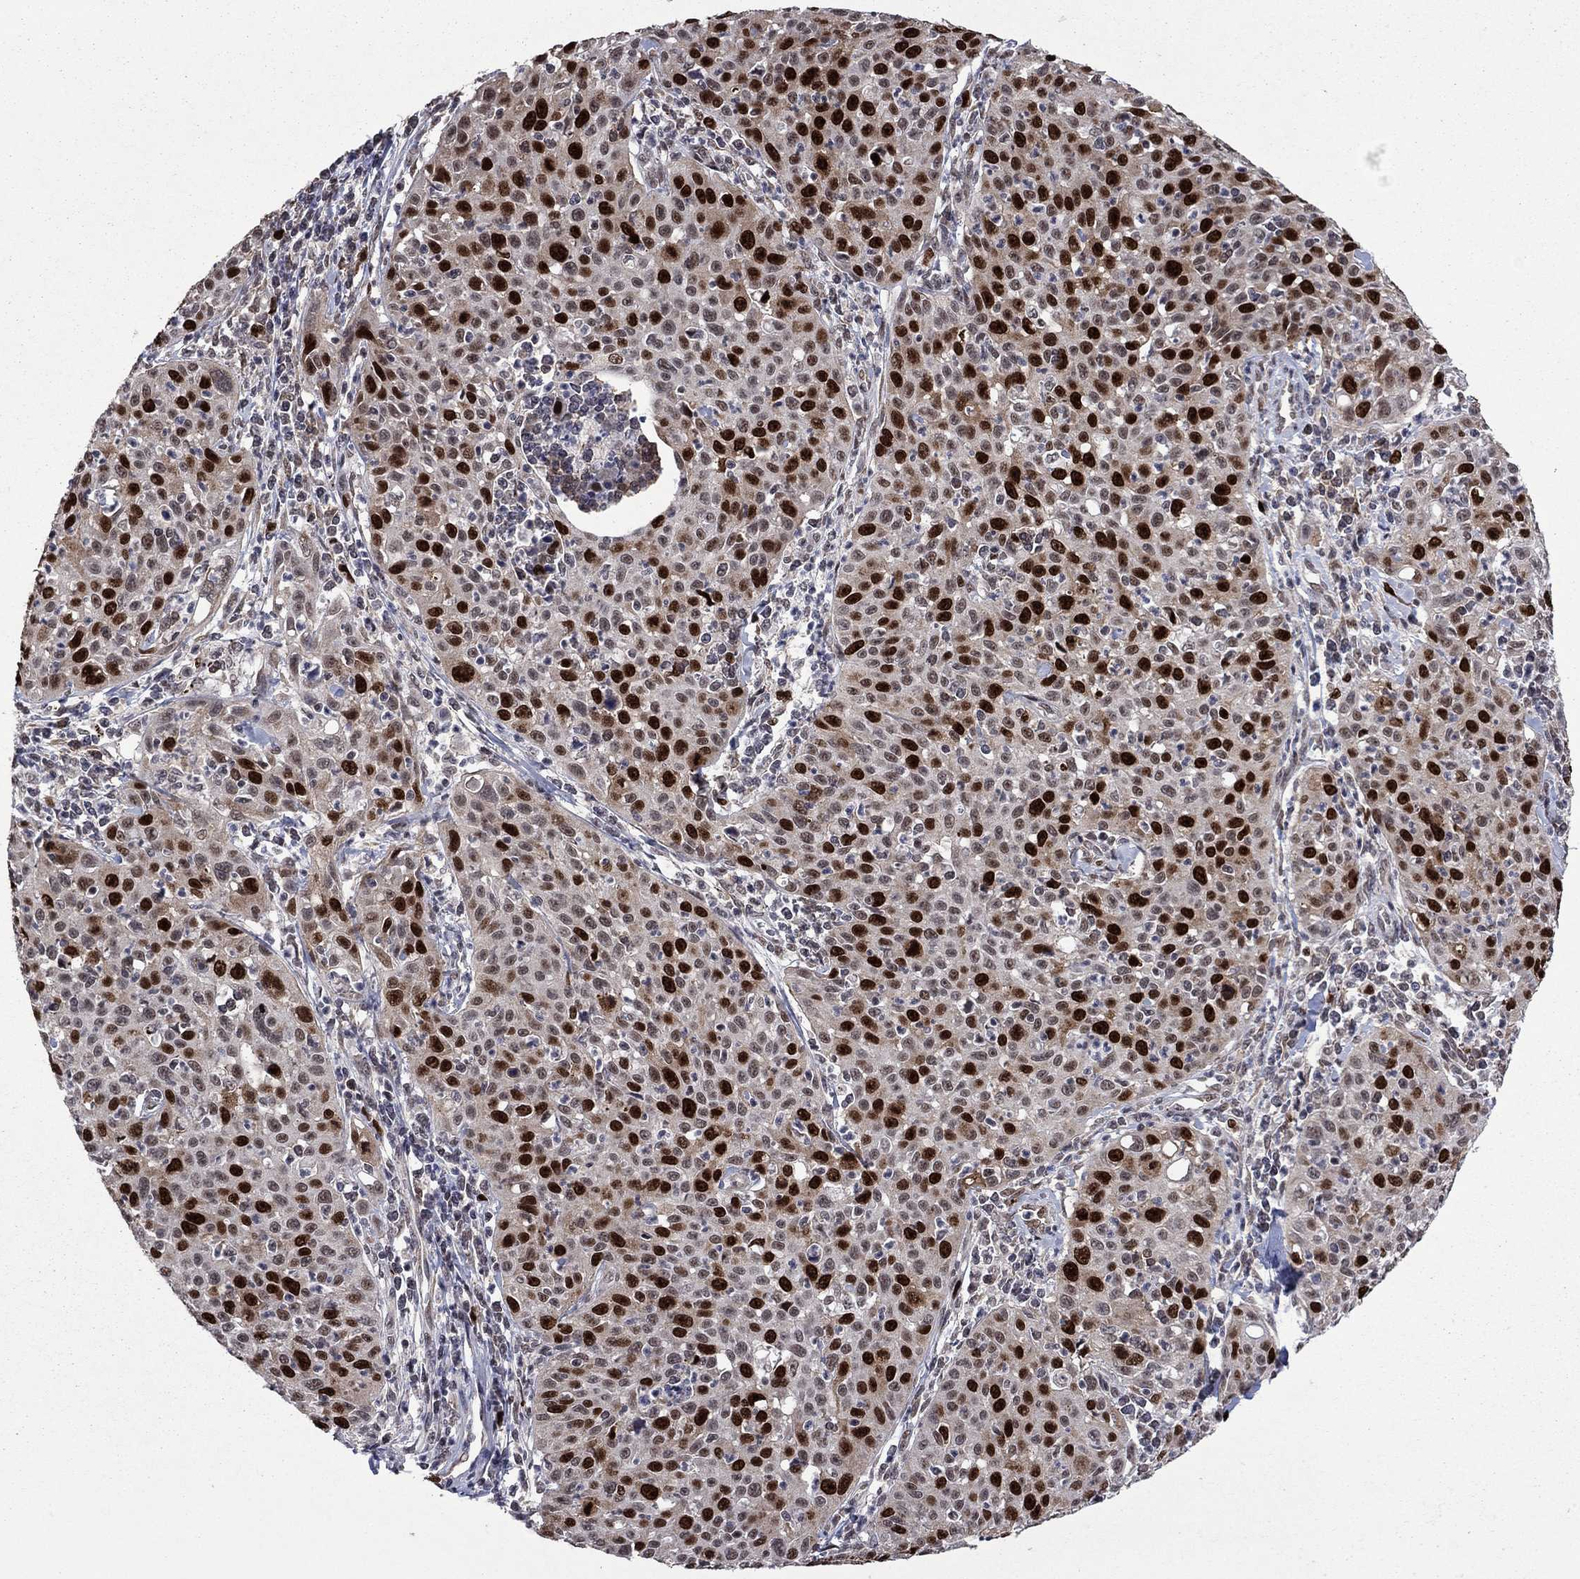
{"staining": {"intensity": "strong", "quantity": "25%-75%", "location": "nuclear"}, "tissue": "cervical cancer", "cell_type": "Tumor cells", "image_type": "cancer", "snomed": [{"axis": "morphology", "description": "Squamous cell carcinoma, NOS"}, {"axis": "topography", "description": "Cervix"}], "caption": "Immunohistochemistry image of cervical squamous cell carcinoma stained for a protein (brown), which reveals high levels of strong nuclear positivity in about 25%-75% of tumor cells.", "gene": "CDCA5", "patient": {"sex": "female", "age": 26}}